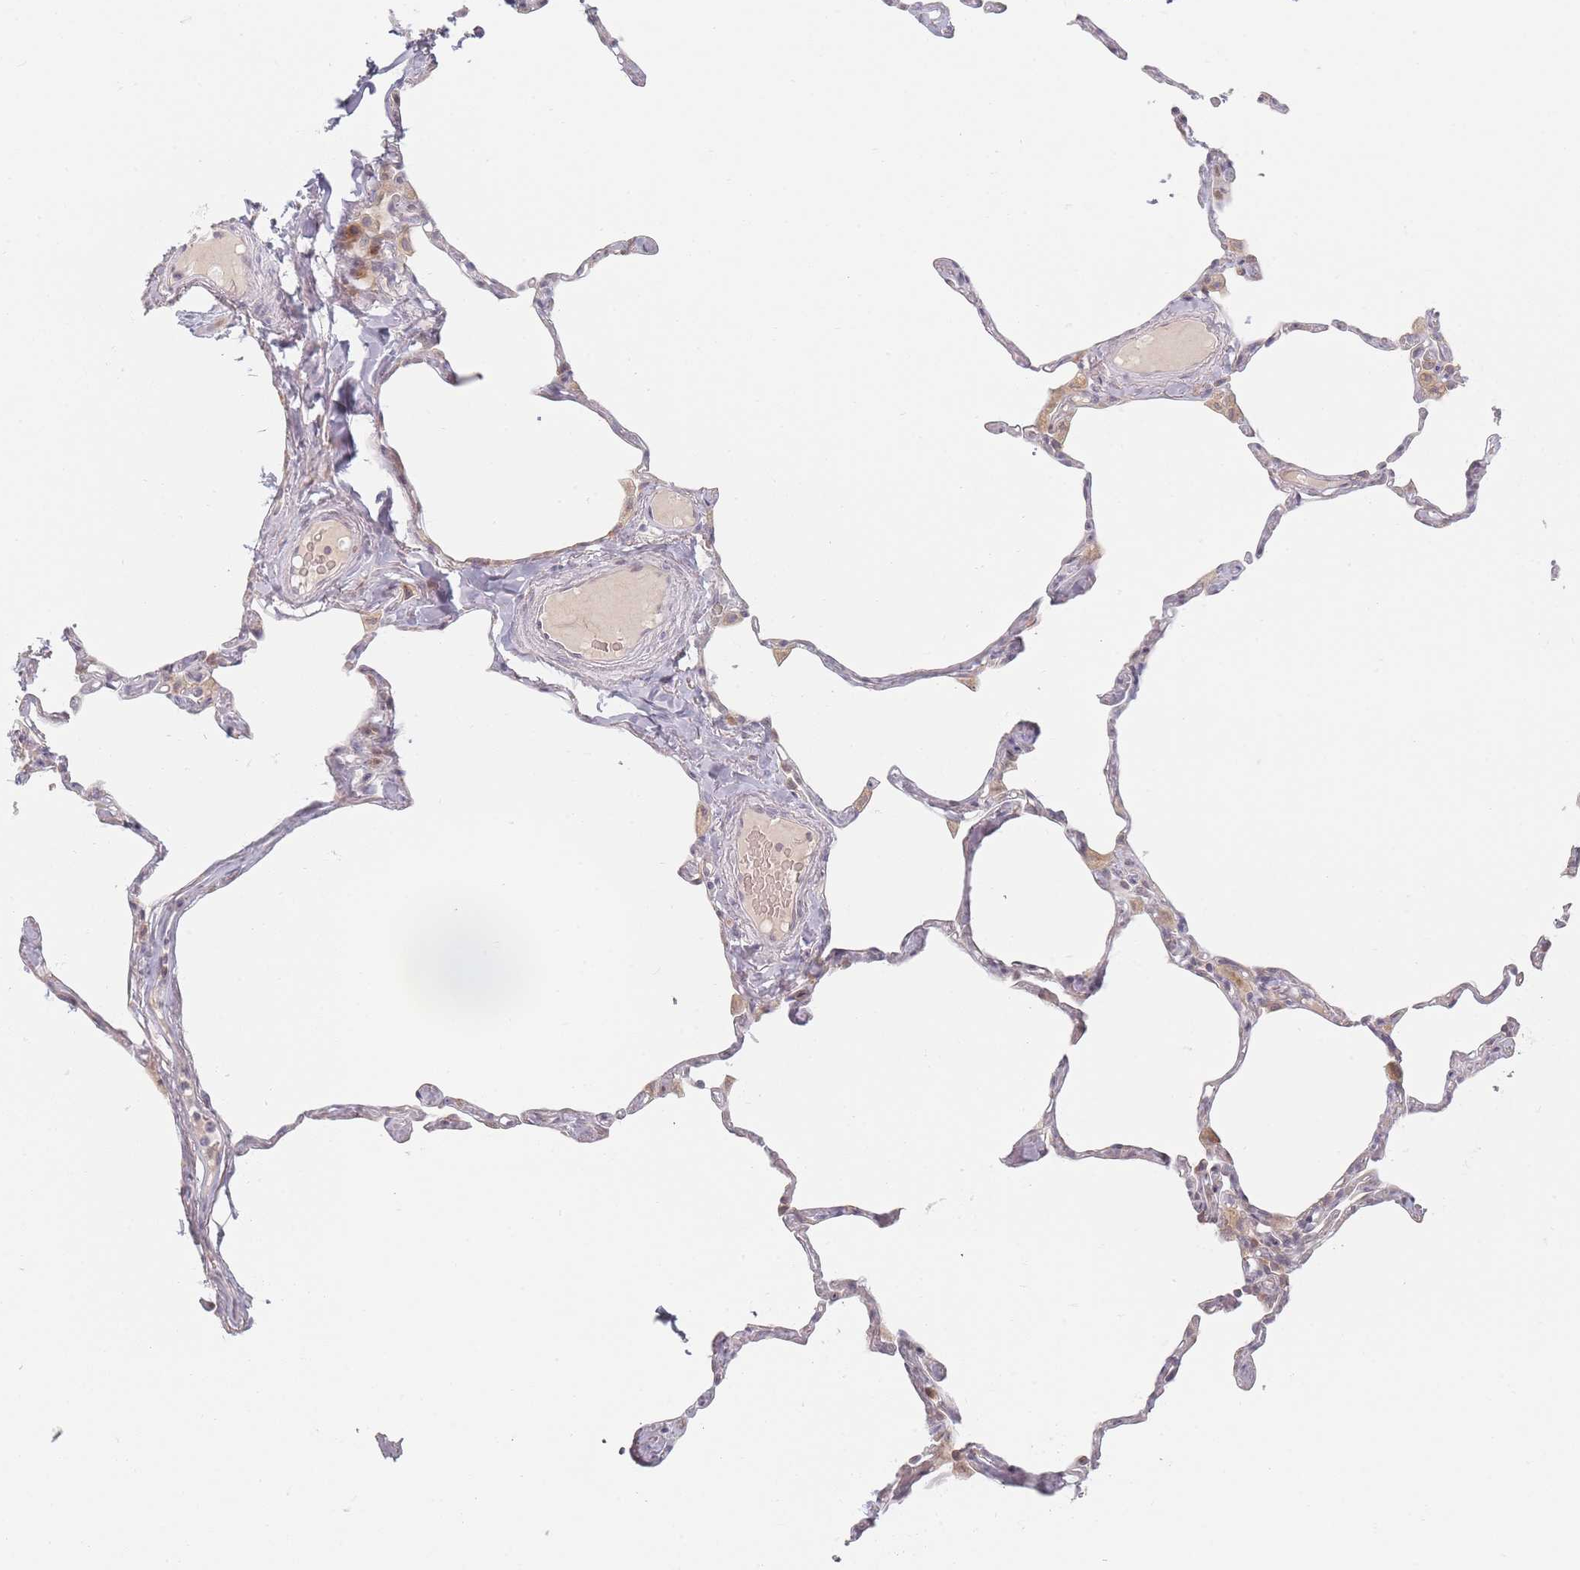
{"staining": {"intensity": "negative", "quantity": "none", "location": "none"}, "tissue": "lung", "cell_type": "Alveolar cells", "image_type": "normal", "snomed": [{"axis": "morphology", "description": "Normal tissue, NOS"}, {"axis": "topography", "description": "Lung"}], "caption": "Alveolar cells are negative for brown protein staining in normal lung. (Stains: DAB immunohistochemistry with hematoxylin counter stain, Microscopy: brightfield microscopy at high magnification).", "gene": "ZKSCAN7", "patient": {"sex": "male", "age": 65}}